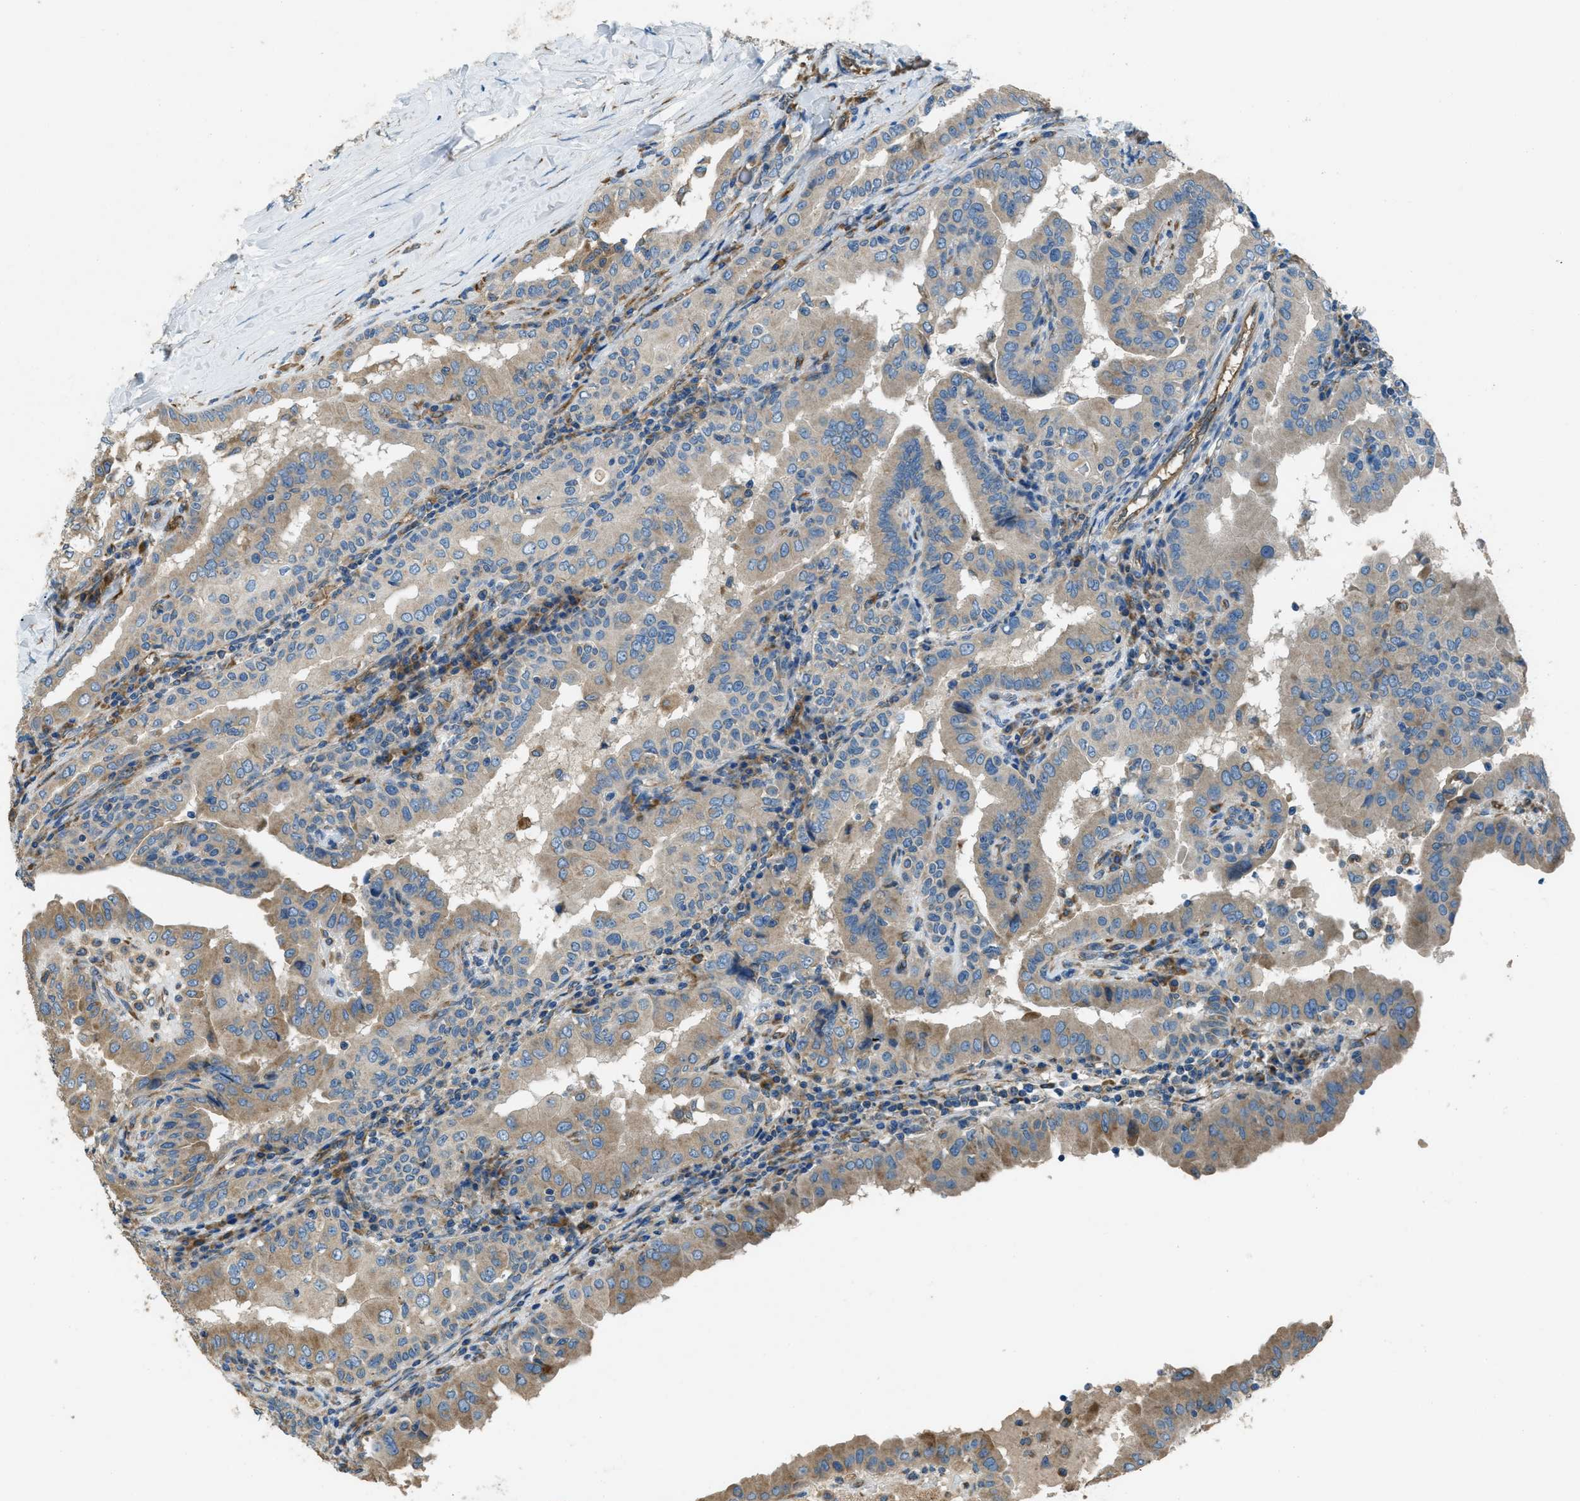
{"staining": {"intensity": "weak", "quantity": ">75%", "location": "cytoplasmic/membranous"}, "tissue": "thyroid cancer", "cell_type": "Tumor cells", "image_type": "cancer", "snomed": [{"axis": "morphology", "description": "Papillary adenocarcinoma, NOS"}, {"axis": "topography", "description": "Thyroid gland"}], "caption": "Immunohistochemical staining of thyroid cancer (papillary adenocarcinoma) shows weak cytoplasmic/membranous protein staining in about >75% of tumor cells.", "gene": "GIMAP8", "patient": {"sex": "male", "age": 33}}